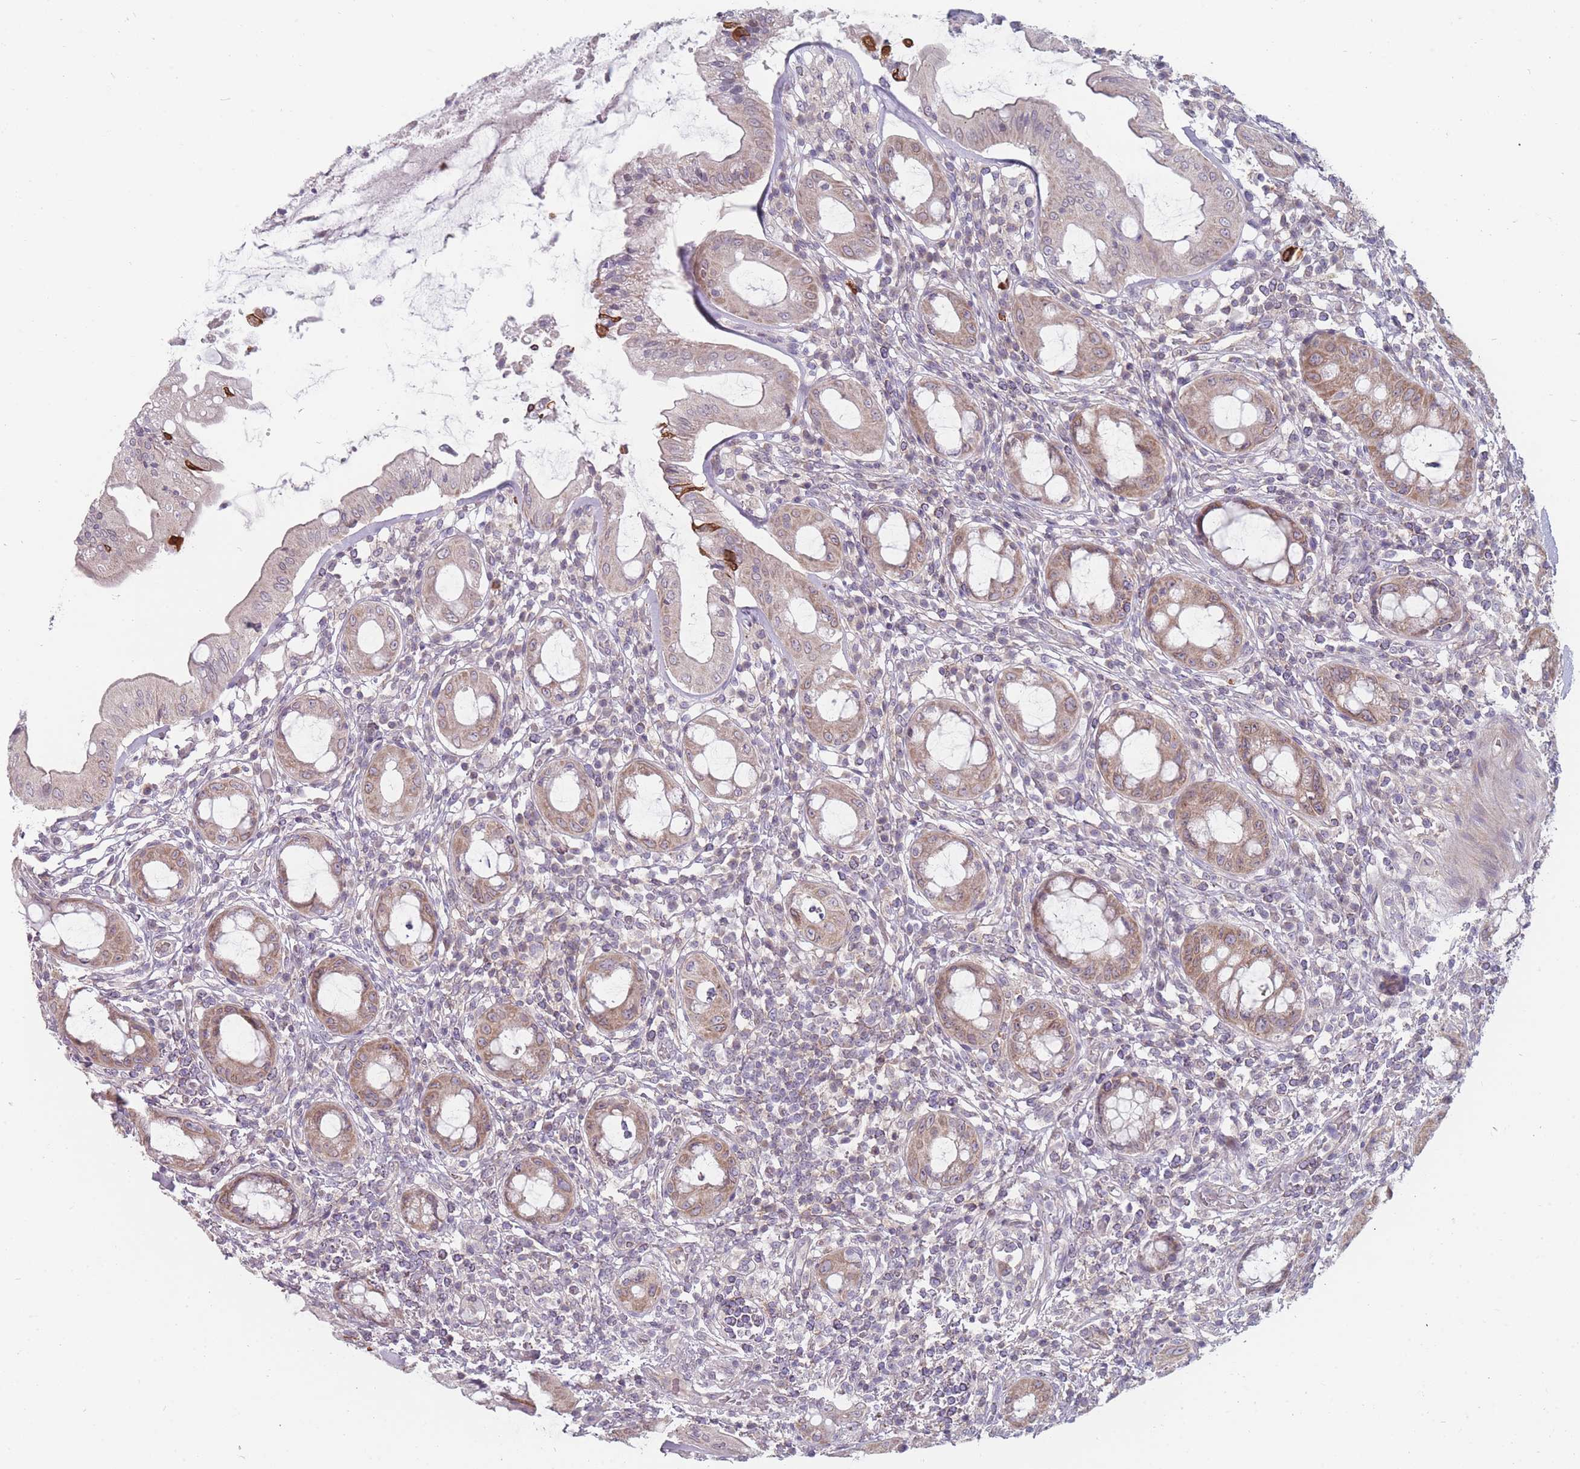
{"staining": {"intensity": "moderate", "quantity": ">75%", "location": "cytoplasmic/membranous"}, "tissue": "rectum", "cell_type": "Glandular cells", "image_type": "normal", "snomed": [{"axis": "morphology", "description": "Normal tissue, NOS"}, {"axis": "topography", "description": "Rectum"}], "caption": "IHC of benign rectum displays medium levels of moderate cytoplasmic/membranous expression in approximately >75% of glandular cells.", "gene": "PCDH12", "patient": {"sex": "female", "age": 57}}